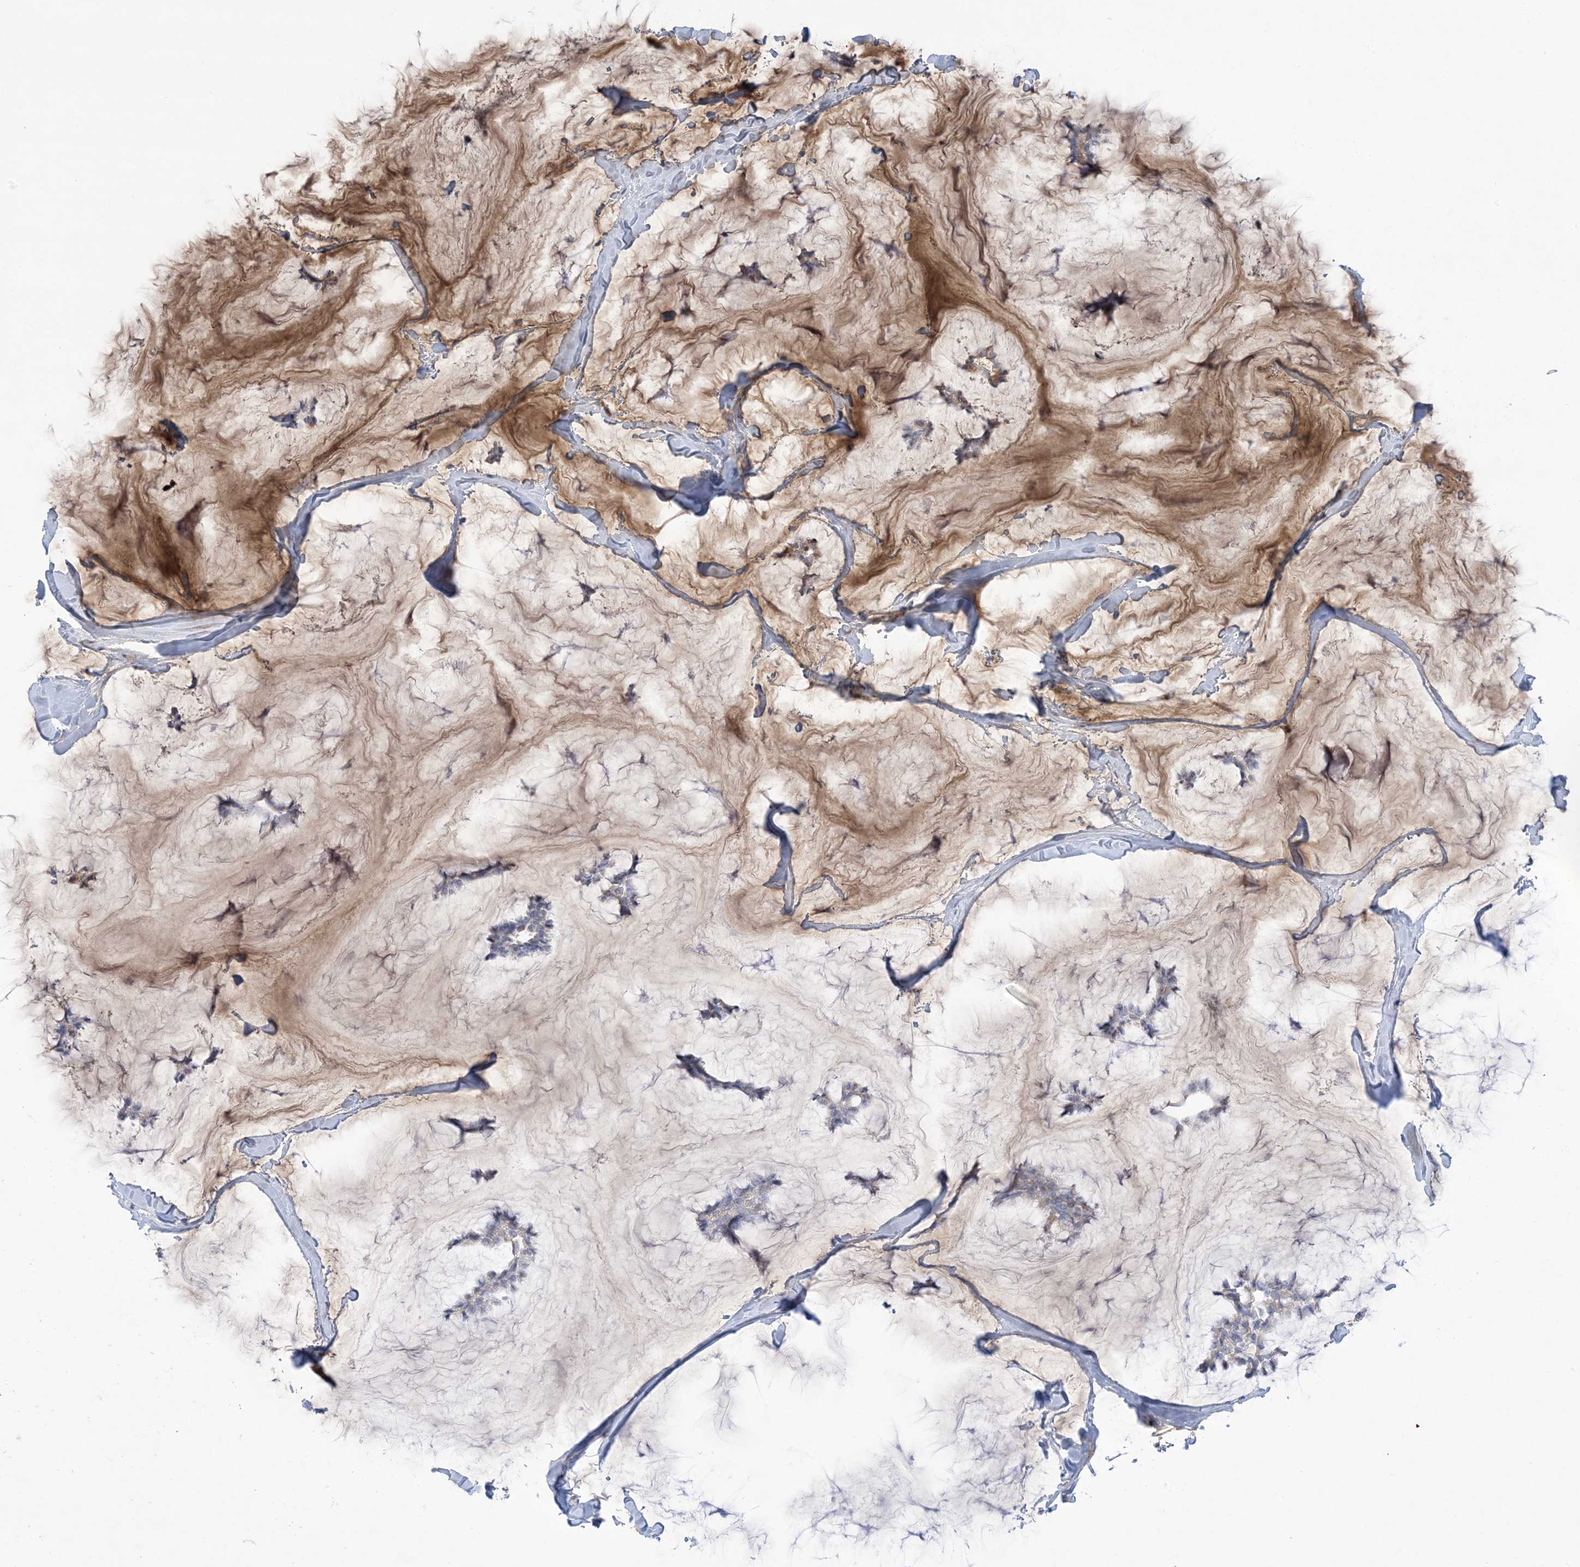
{"staining": {"intensity": "moderate", "quantity": "<25%", "location": "cytoplasmic/membranous"}, "tissue": "breast cancer", "cell_type": "Tumor cells", "image_type": "cancer", "snomed": [{"axis": "morphology", "description": "Duct carcinoma"}, {"axis": "topography", "description": "Breast"}], "caption": "Breast cancer stained with a brown dye exhibits moderate cytoplasmic/membranous positive positivity in approximately <25% of tumor cells.", "gene": "ATP11C", "patient": {"sex": "female", "age": 93}}